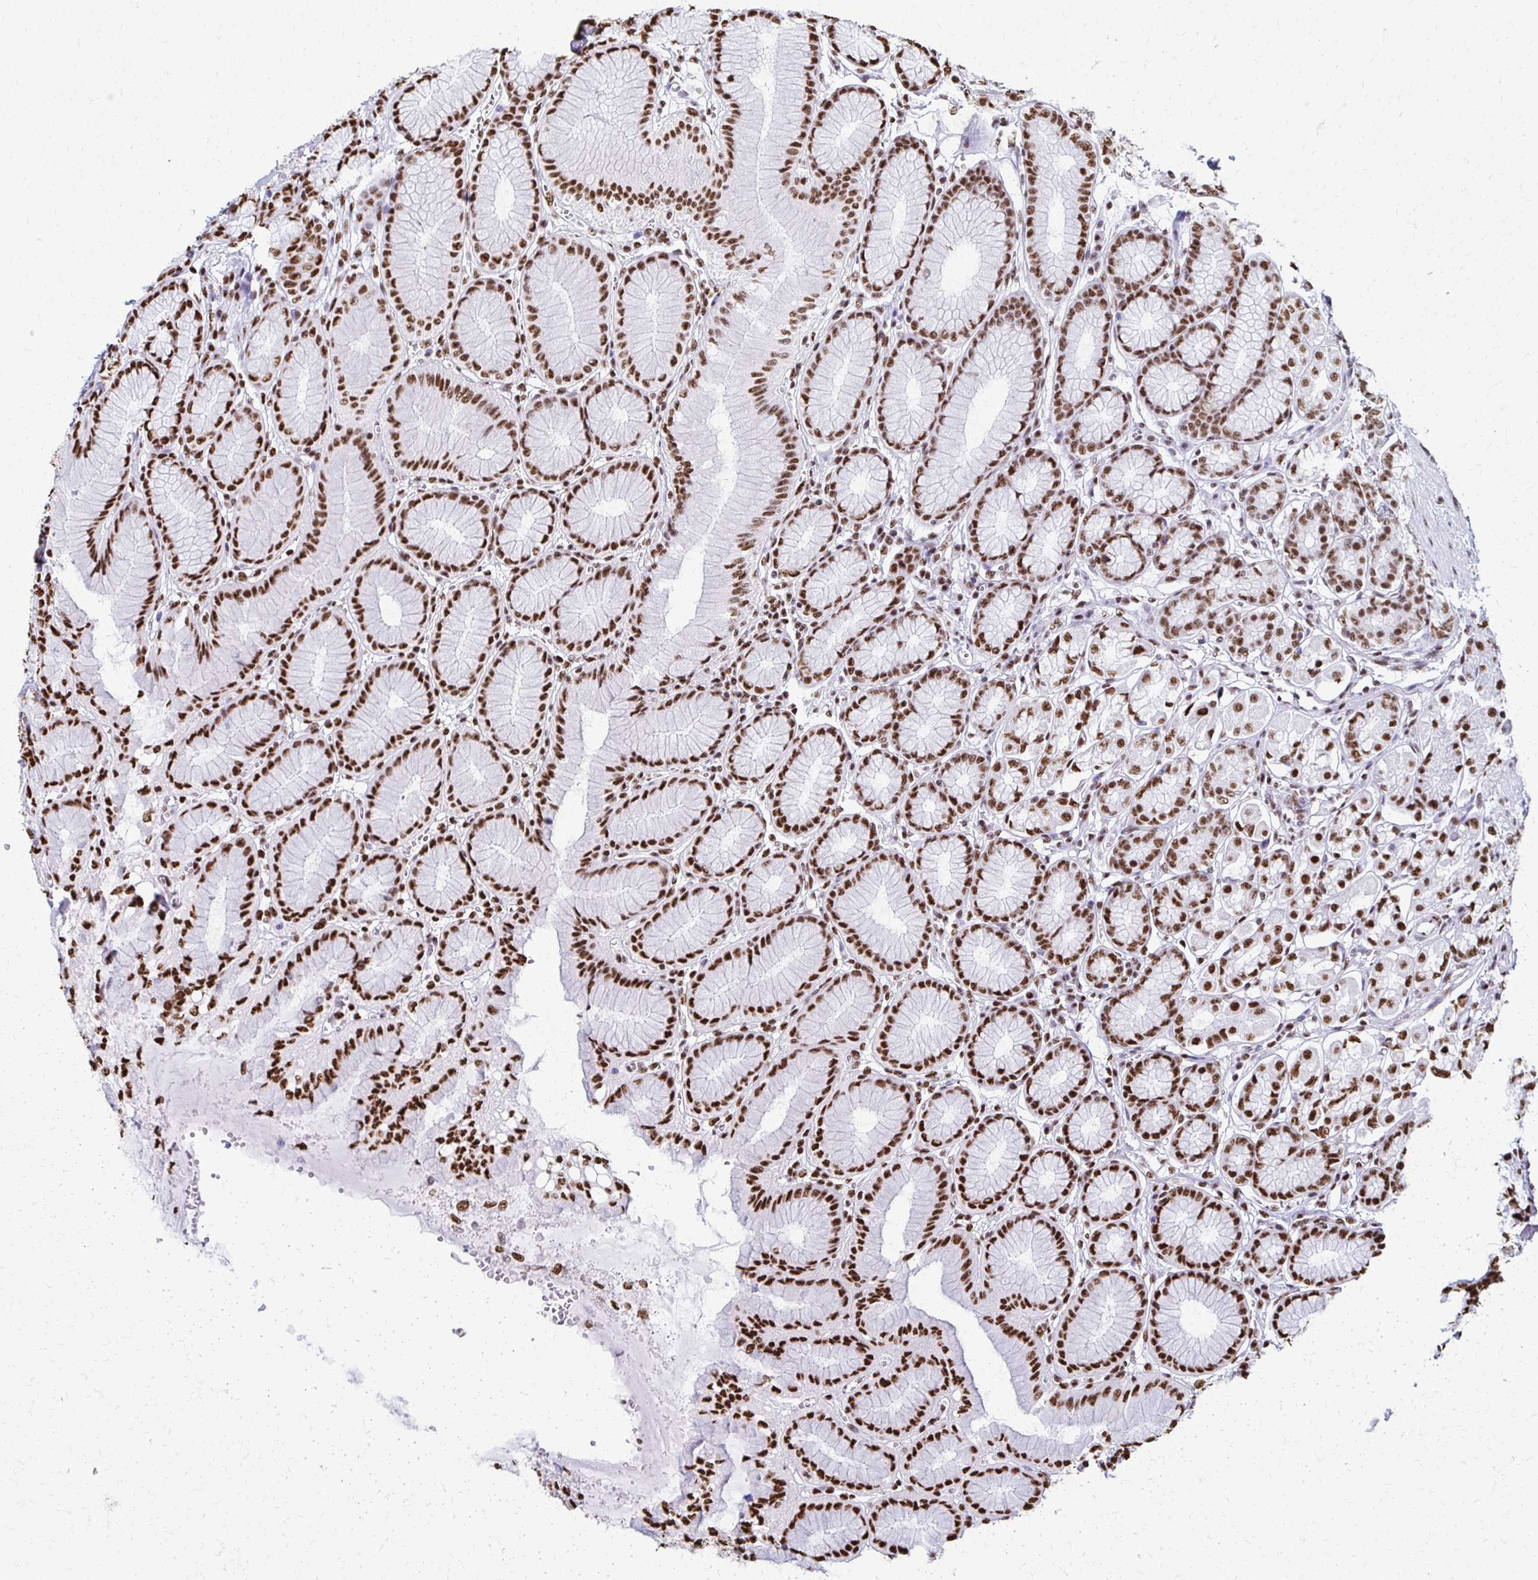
{"staining": {"intensity": "strong", "quantity": ">75%", "location": "nuclear"}, "tissue": "stomach", "cell_type": "Glandular cells", "image_type": "normal", "snomed": [{"axis": "morphology", "description": "Normal tissue, NOS"}, {"axis": "topography", "description": "Stomach"}, {"axis": "topography", "description": "Stomach, lower"}], "caption": "Protein staining by immunohistochemistry (IHC) reveals strong nuclear staining in about >75% of glandular cells in benign stomach. The protein of interest is shown in brown color, while the nuclei are stained blue.", "gene": "NONO", "patient": {"sex": "male", "age": 76}}